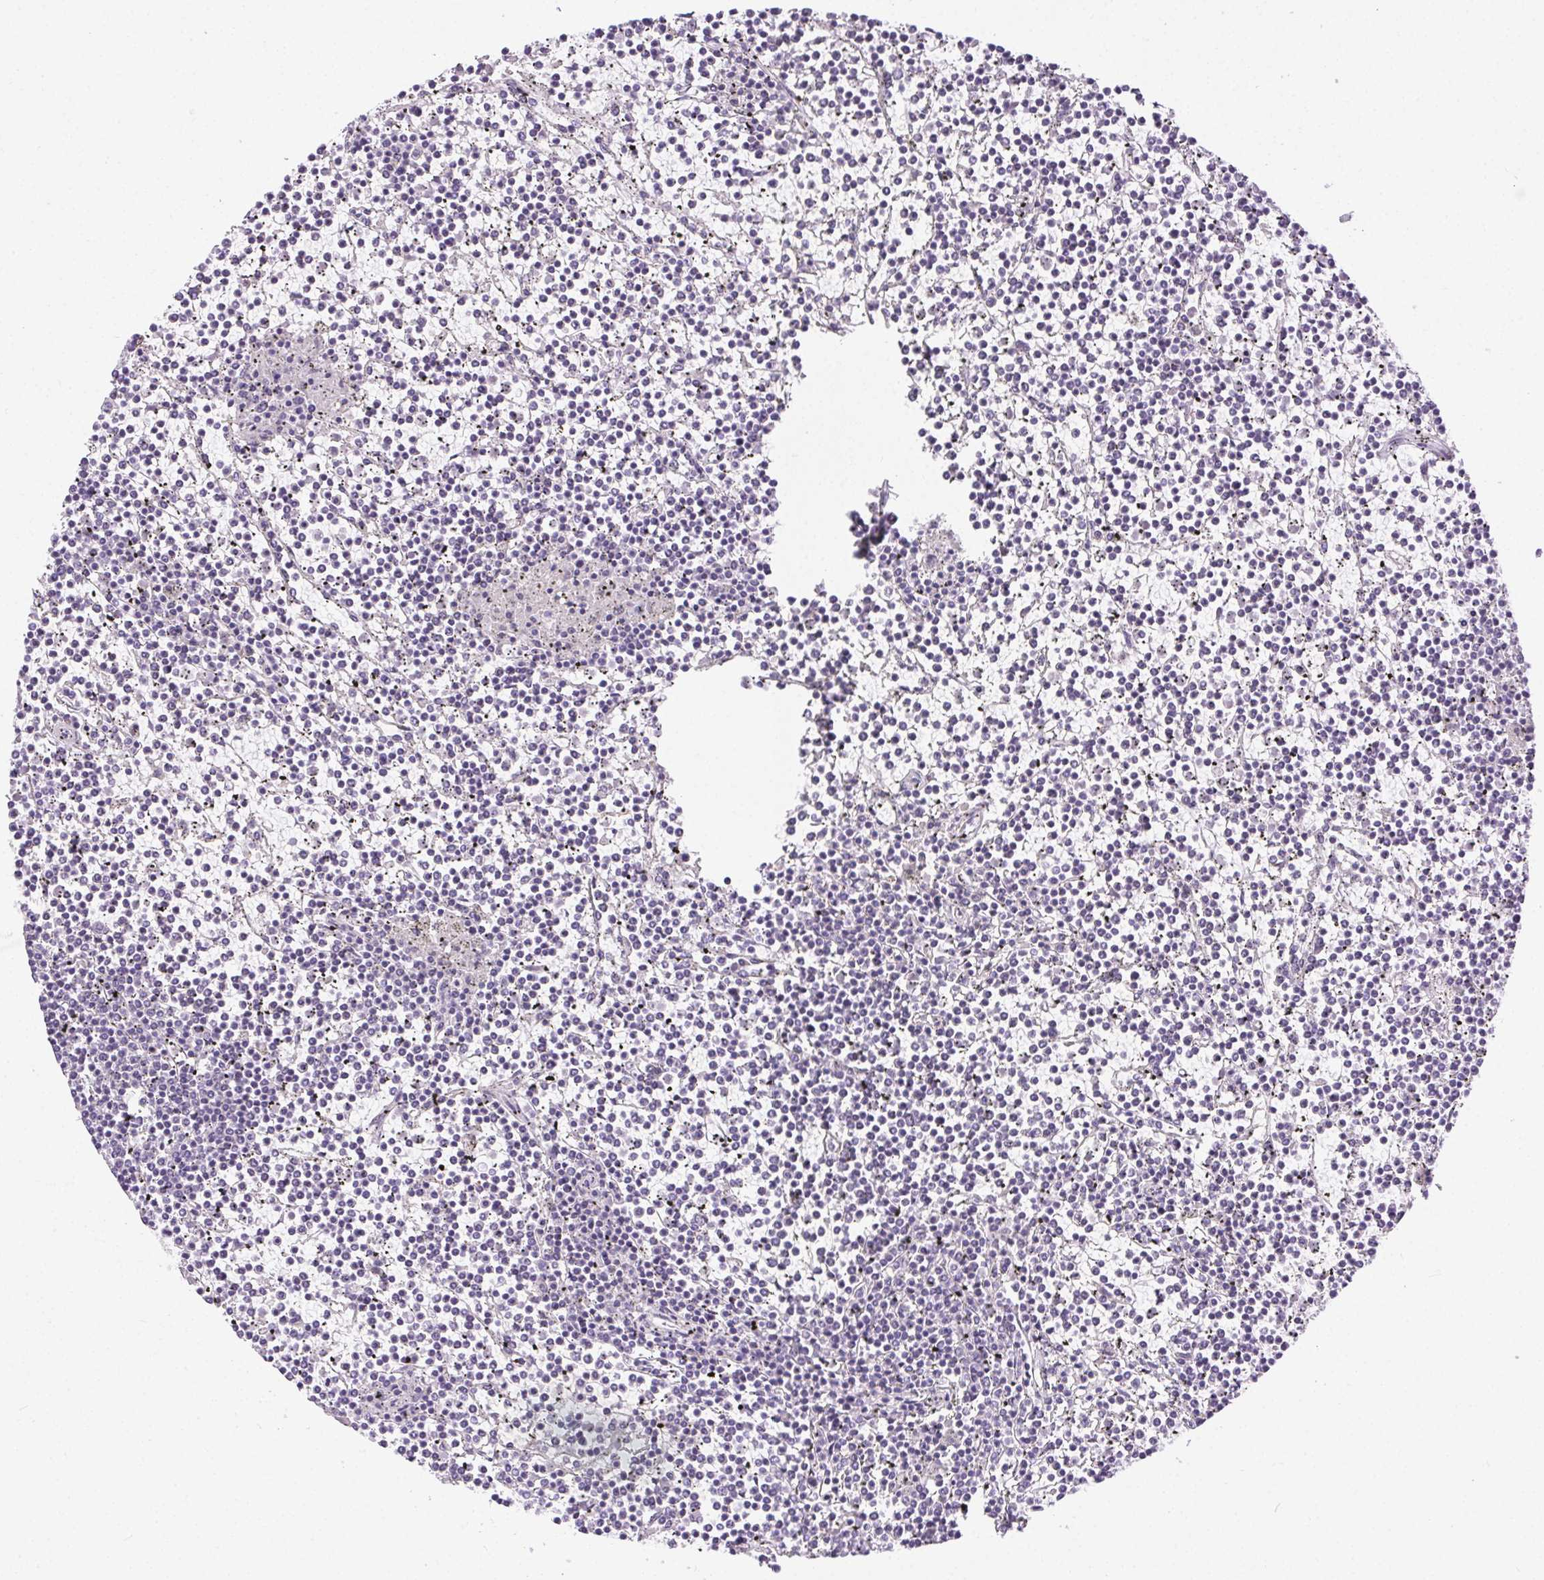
{"staining": {"intensity": "negative", "quantity": "none", "location": "none"}, "tissue": "lymphoma", "cell_type": "Tumor cells", "image_type": "cancer", "snomed": [{"axis": "morphology", "description": "Malignant lymphoma, non-Hodgkin's type, Low grade"}, {"axis": "topography", "description": "Spleen"}], "caption": "DAB immunohistochemical staining of lymphoma exhibits no significant positivity in tumor cells. The staining is performed using DAB brown chromogen with nuclei counter-stained in using hematoxylin.", "gene": "C20orf85", "patient": {"sex": "female", "age": 19}}